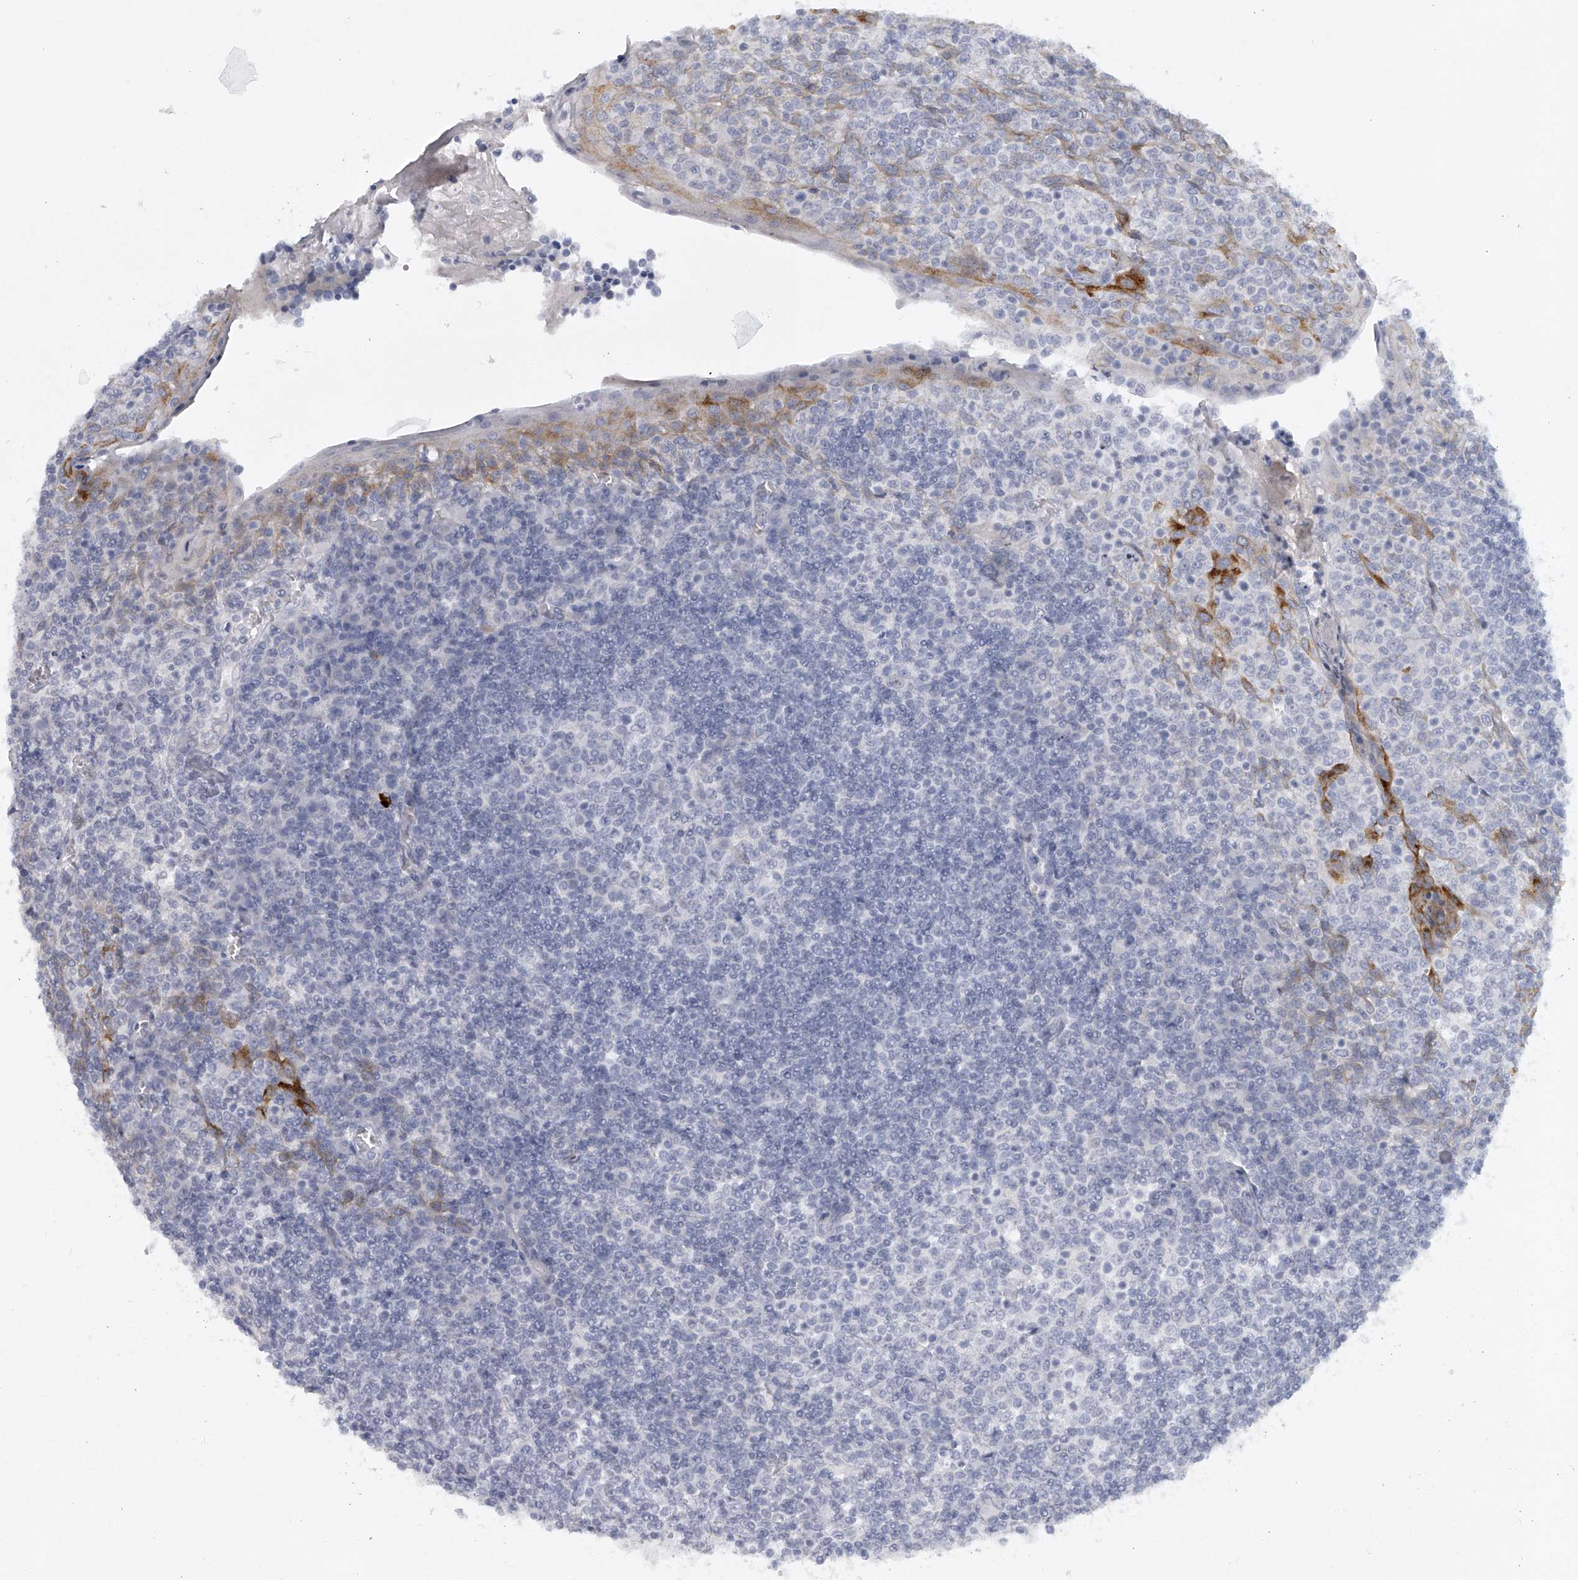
{"staining": {"intensity": "negative", "quantity": "none", "location": "none"}, "tissue": "tonsil", "cell_type": "Germinal center cells", "image_type": "normal", "snomed": [{"axis": "morphology", "description": "Normal tissue, NOS"}, {"axis": "topography", "description": "Tonsil"}], "caption": "IHC histopathology image of normal human tonsil stained for a protein (brown), which shows no positivity in germinal center cells.", "gene": "FAT2", "patient": {"sex": "female", "age": 19}}